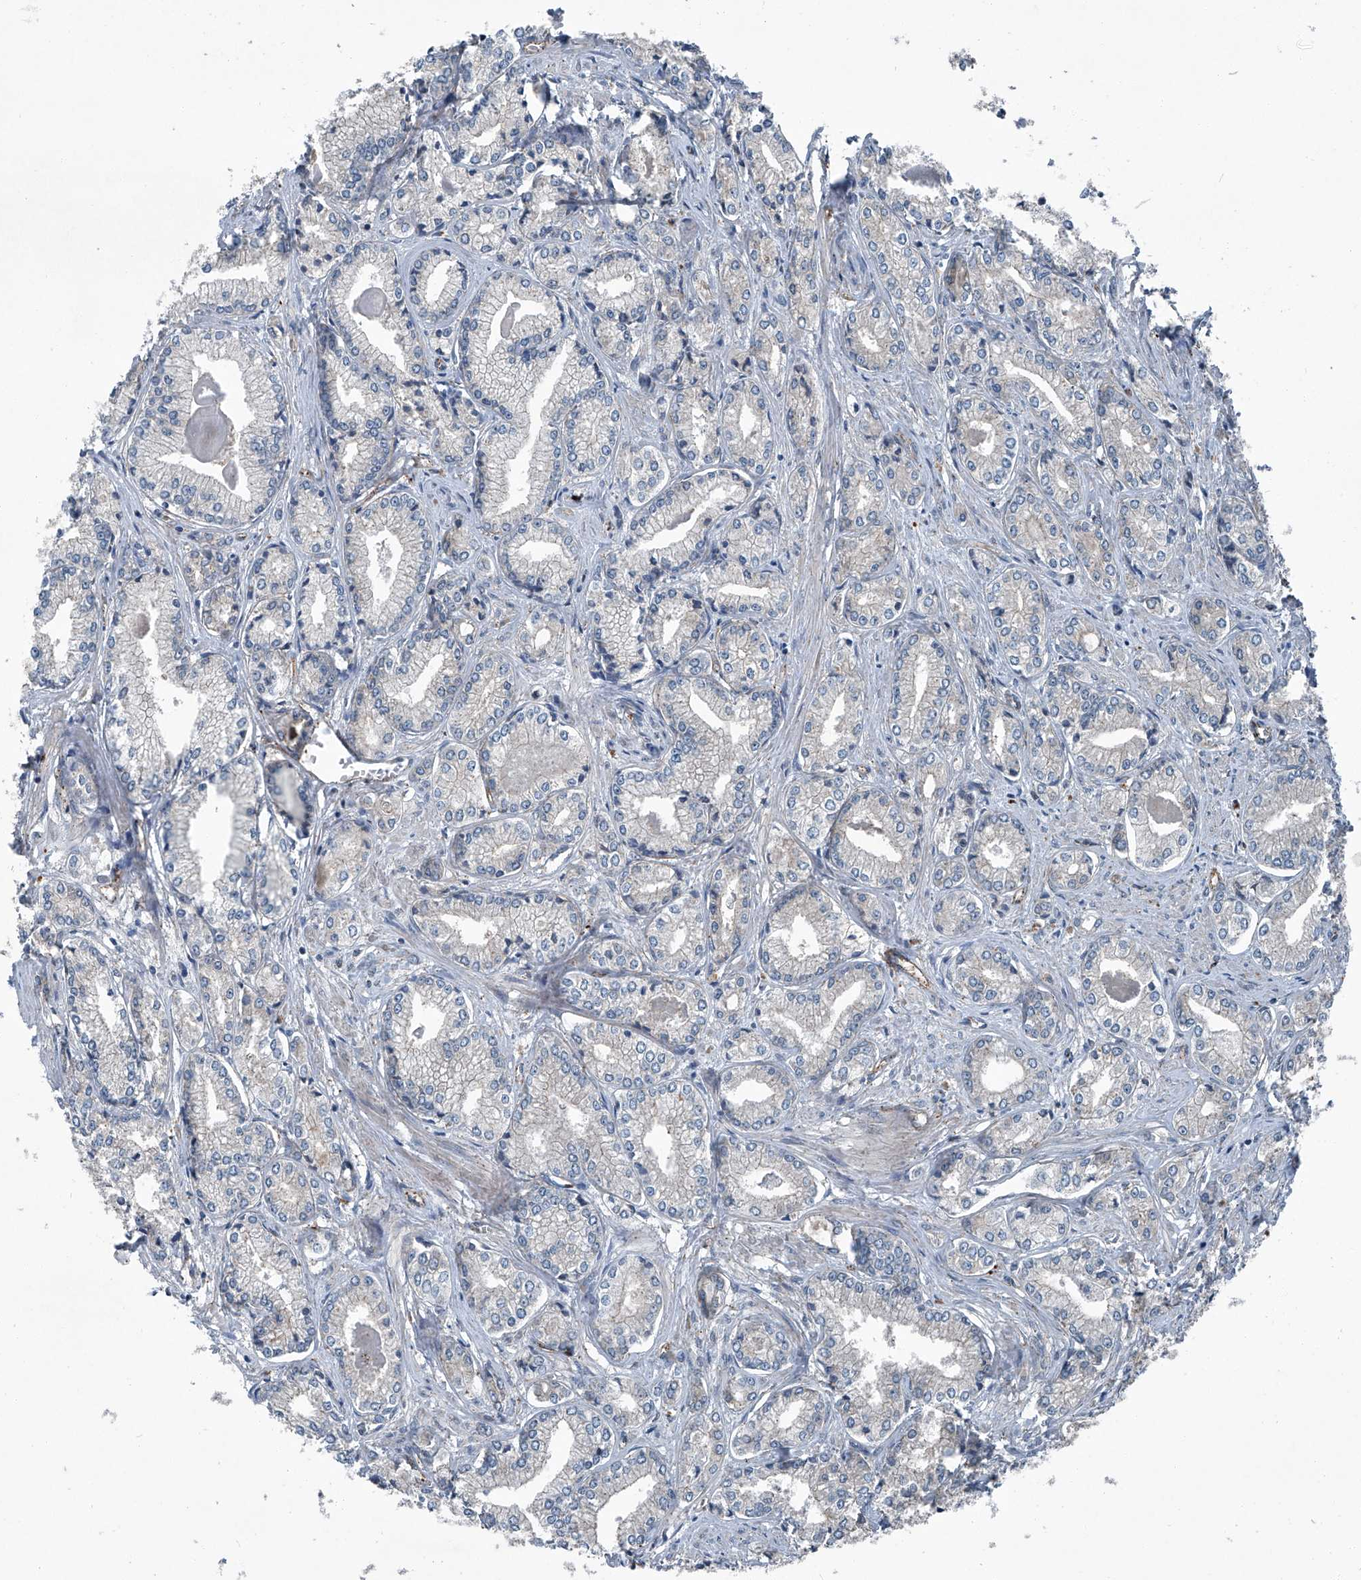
{"staining": {"intensity": "negative", "quantity": "none", "location": "none"}, "tissue": "prostate cancer", "cell_type": "Tumor cells", "image_type": "cancer", "snomed": [{"axis": "morphology", "description": "Adenocarcinoma, Low grade"}, {"axis": "topography", "description": "Prostate"}], "caption": "Immunohistochemical staining of prostate low-grade adenocarcinoma reveals no significant staining in tumor cells.", "gene": "SENP2", "patient": {"sex": "male", "age": 60}}